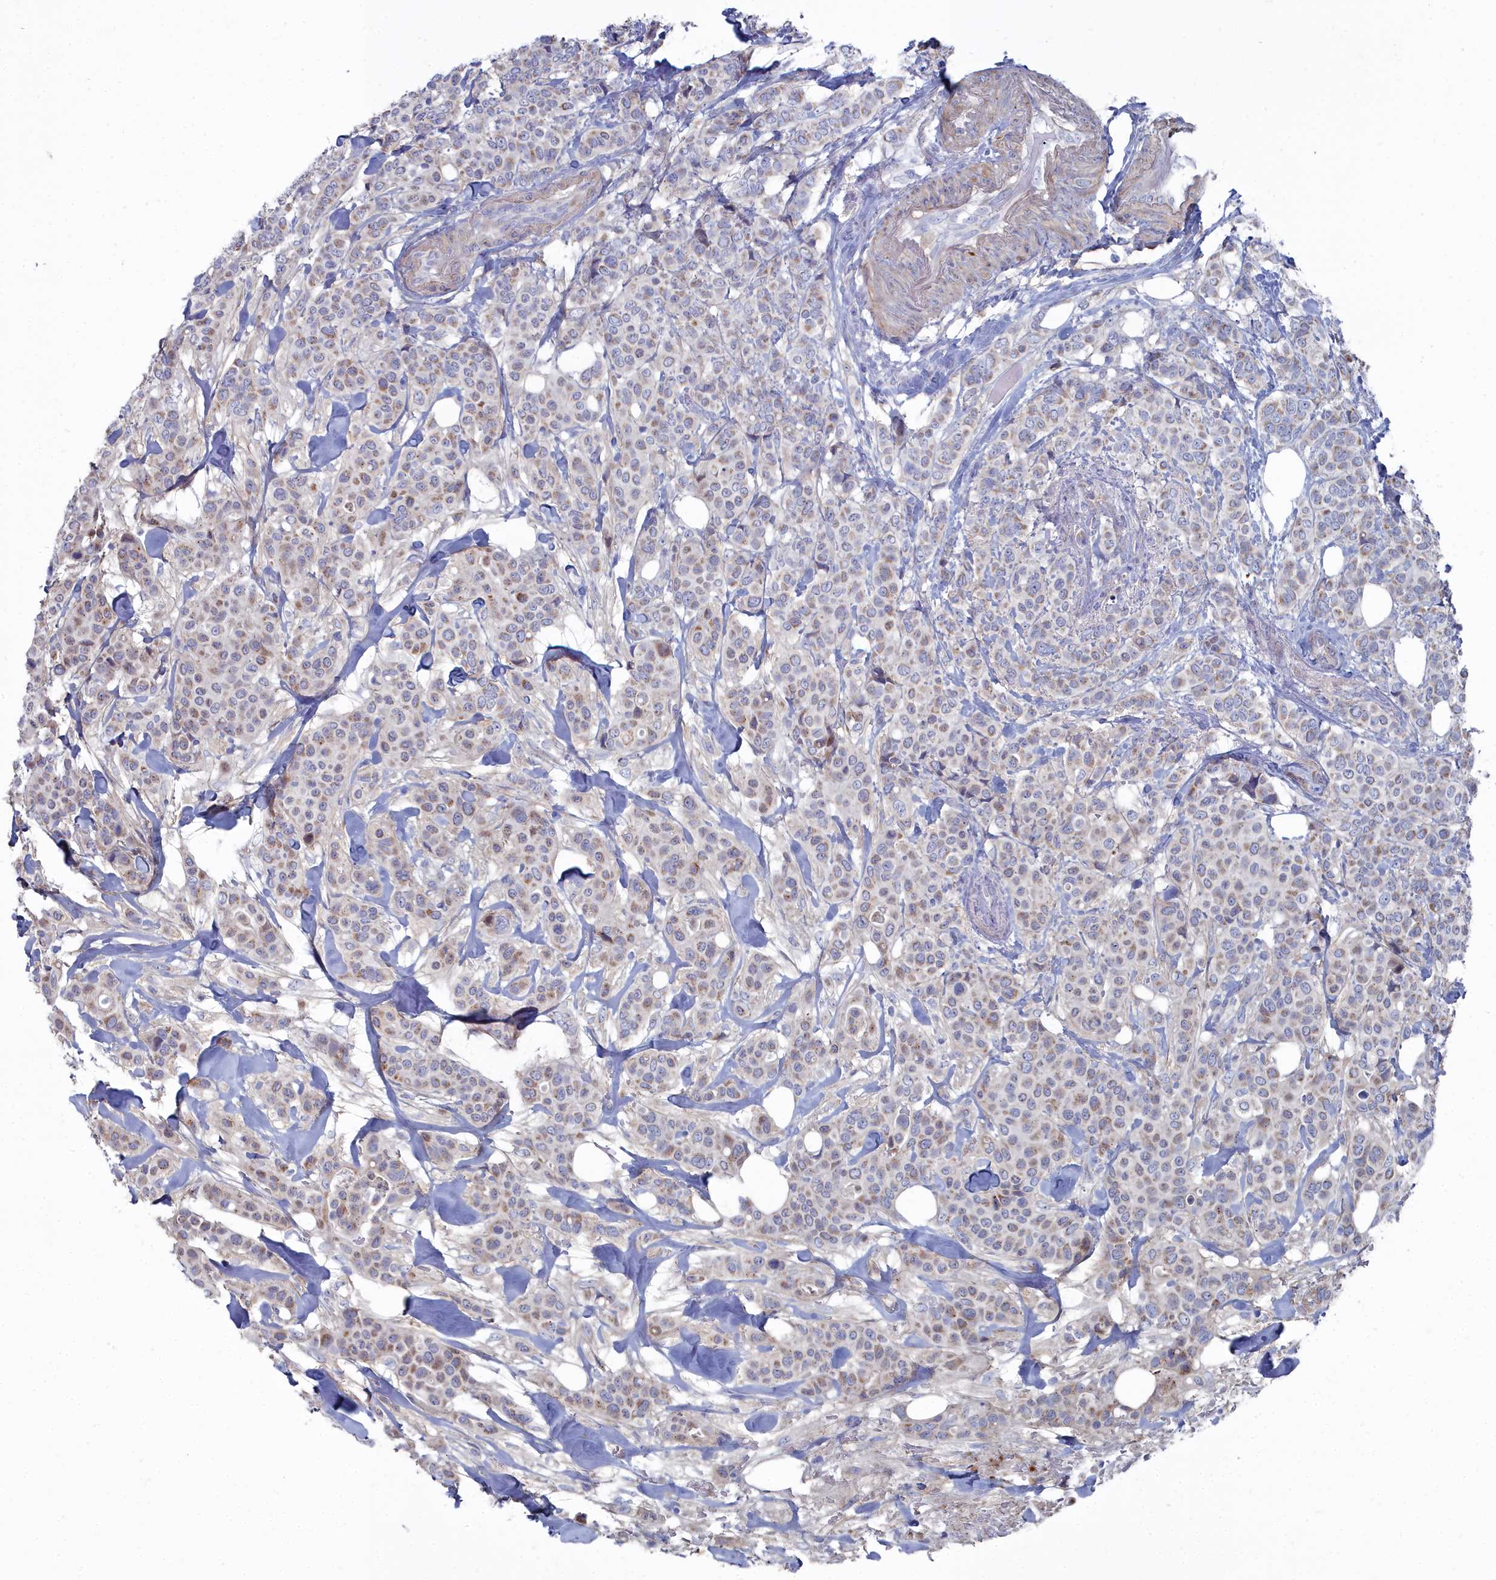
{"staining": {"intensity": "moderate", "quantity": ">75%", "location": "cytoplasmic/membranous"}, "tissue": "breast cancer", "cell_type": "Tumor cells", "image_type": "cancer", "snomed": [{"axis": "morphology", "description": "Lobular carcinoma"}, {"axis": "topography", "description": "Breast"}], "caption": "Breast lobular carcinoma stained with immunohistochemistry (IHC) exhibits moderate cytoplasmic/membranous staining in about >75% of tumor cells.", "gene": "SHISAL2A", "patient": {"sex": "female", "age": 51}}